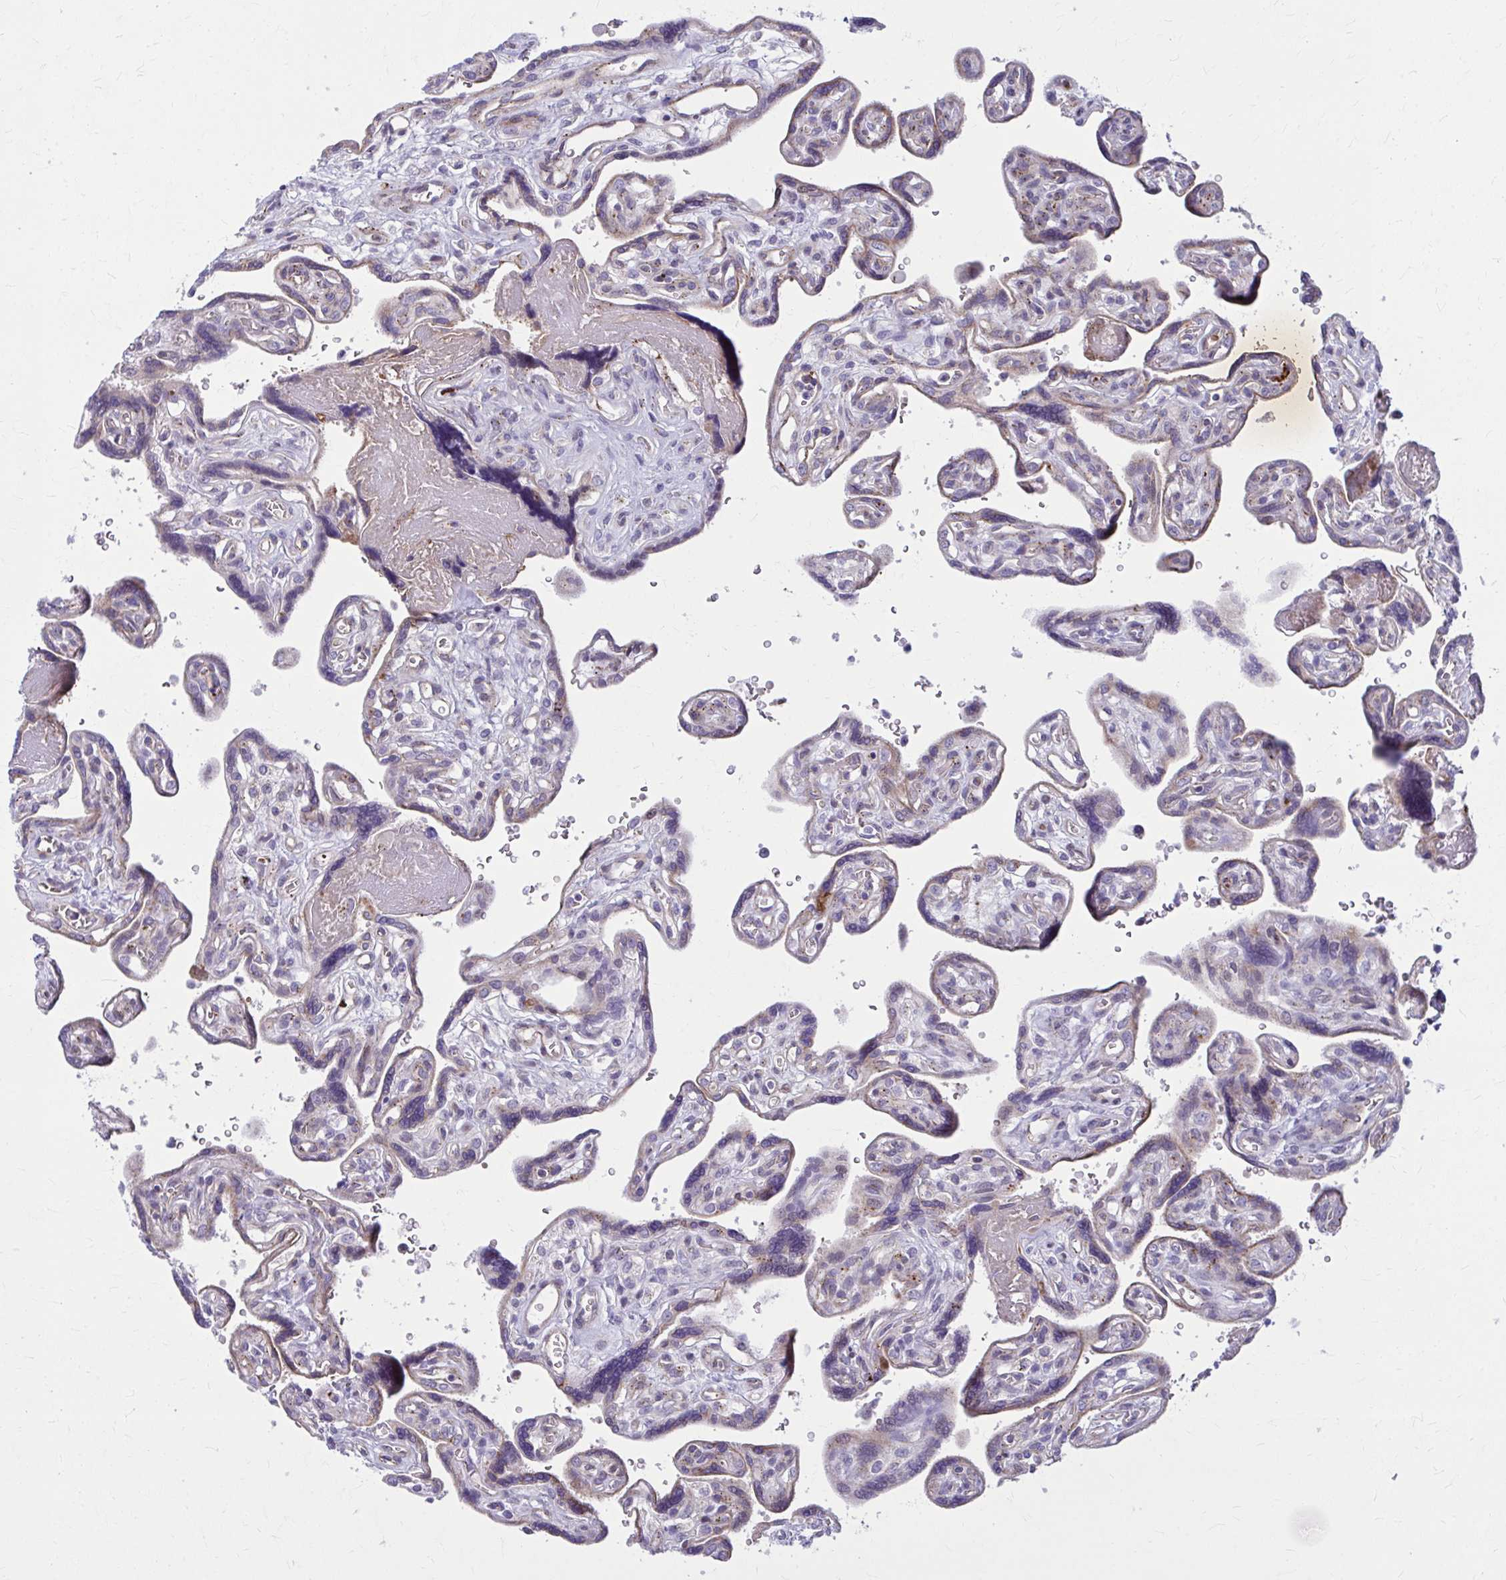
{"staining": {"intensity": "moderate", "quantity": "<25%", "location": "cytoplasmic/membranous"}, "tissue": "placenta", "cell_type": "Decidual cells", "image_type": "normal", "snomed": [{"axis": "morphology", "description": "Normal tissue, NOS"}, {"axis": "topography", "description": "Placenta"}], "caption": "Benign placenta exhibits moderate cytoplasmic/membranous staining in about <25% of decidual cells, visualized by immunohistochemistry. The protein of interest is shown in brown color, while the nuclei are stained blue.", "gene": "LRRC4B", "patient": {"sex": "female", "age": 39}}